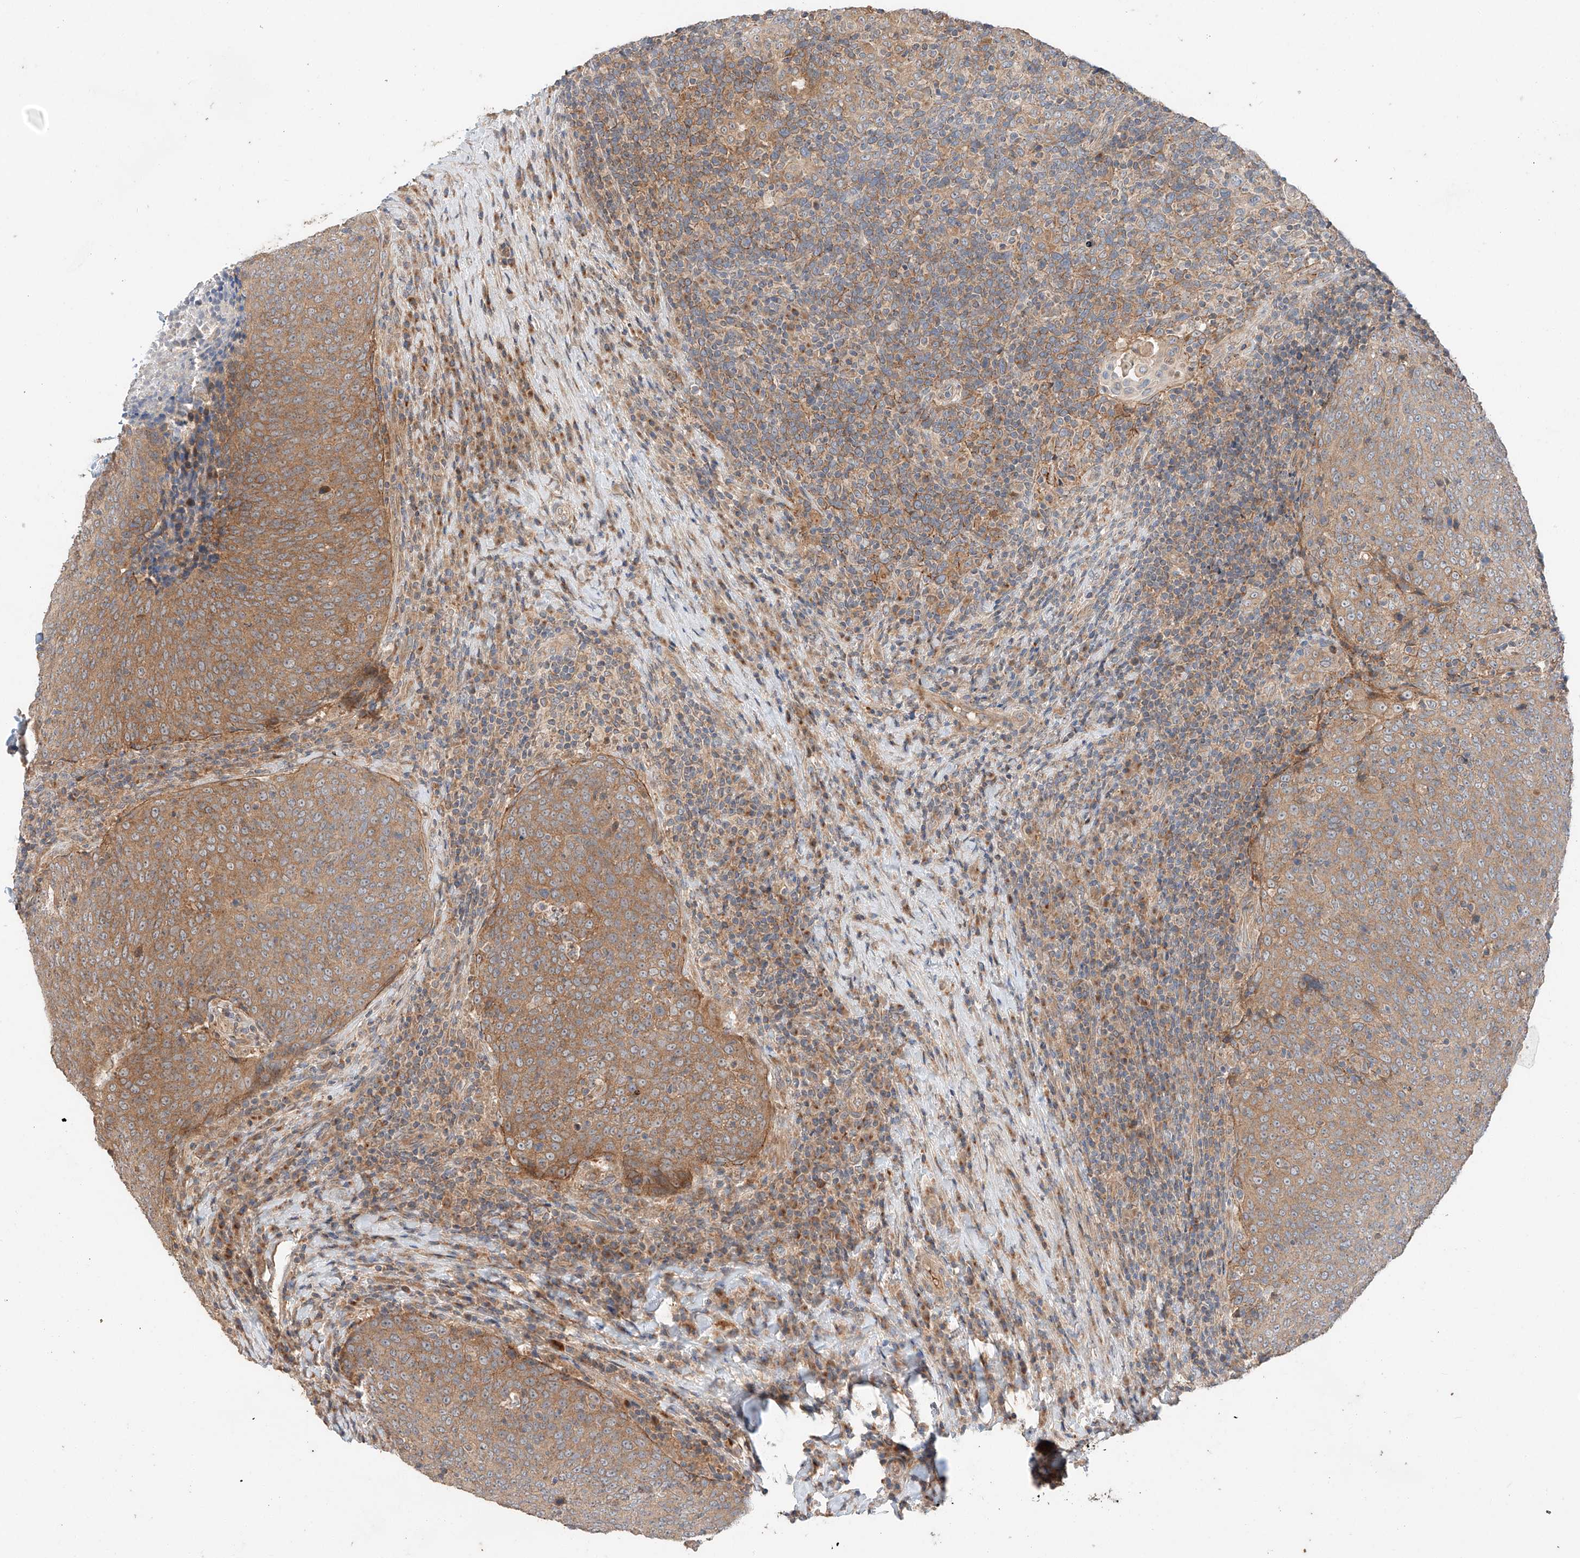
{"staining": {"intensity": "moderate", "quantity": ">75%", "location": "cytoplasmic/membranous"}, "tissue": "head and neck cancer", "cell_type": "Tumor cells", "image_type": "cancer", "snomed": [{"axis": "morphology", "description": "Squamous cell carcinoma, NOS"}, {"axis": "morphology", "description": "Squamous cell carcinoma, metastatic, NOS"}, {"axis": "topography", "description": "Lymph node"}, {"axis": "topography", "description": "Head-Neck"}], "caption": "Tumor cells exhibit medium levels of moderate cytoplasmic/membranous staining in about >75% of cells in head and neck cancer. (Stains: DAB (3,3'-diaminobenzidine) in brown, nuclei in blue, Microscopy: brightfield microscopy at high magnification).", "gene": "XPNPEP1", "patient": {"sex": "male", "age": 62}}